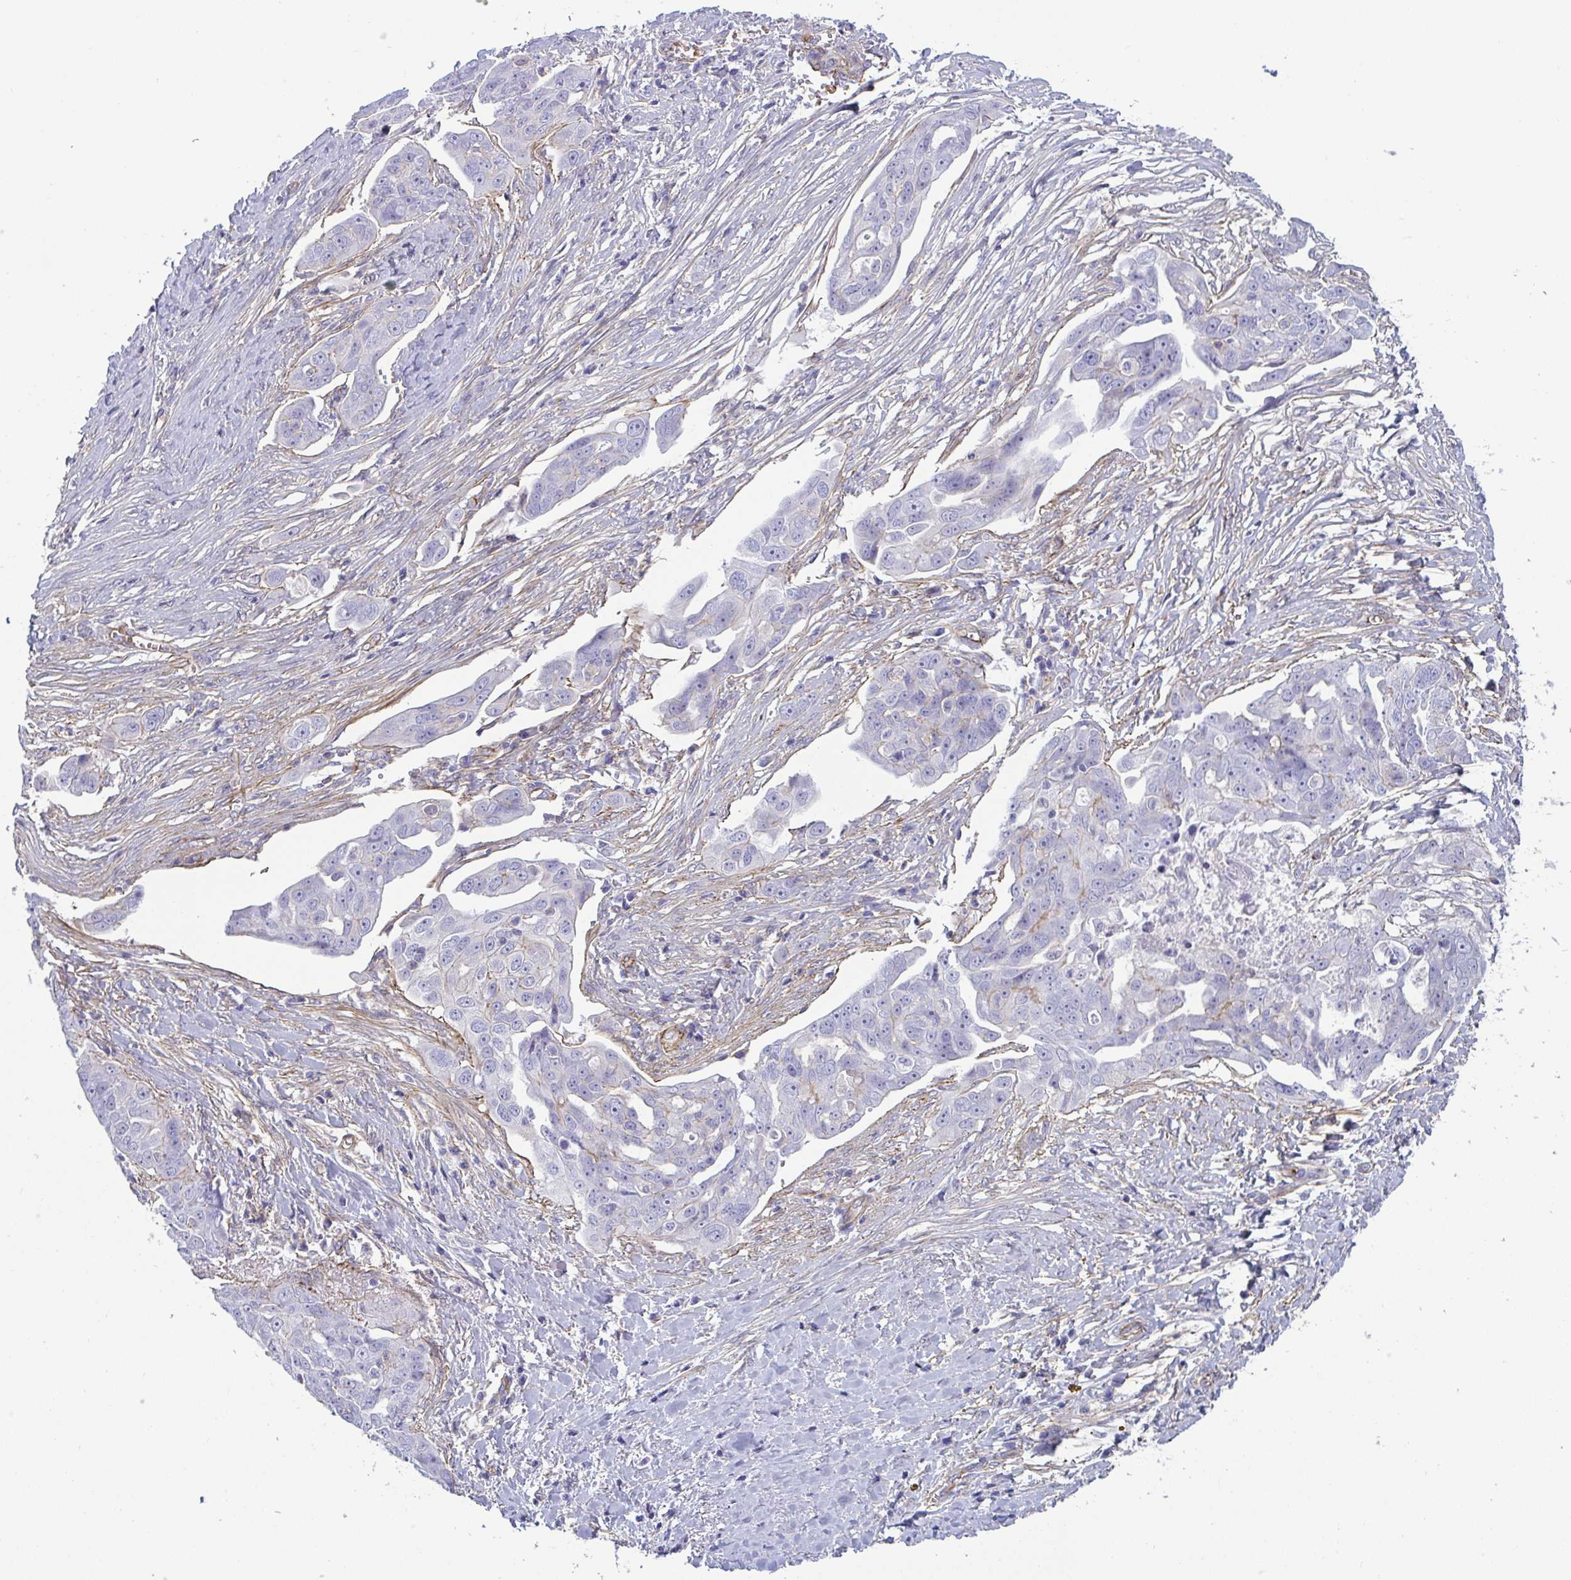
{"staining": {"intensity": "negative", "quantity": "none", "location": "none"}, "tissue": "ovarian cancer", "cell_type": "Tumor cells", "image_type": "cancer", "snomed": [{"axis": "morphology", "description": "Carcinoma, endometroid"}, {"axis": "topography", "description": "Ovary"}], "caption": "Human ovarian cancer (endometroid carcinoma) stained for a protein using immunohistochemistry exhibits no positivity in tumor cells.", "gene": "LIMA1", "patient": {"sex": "female", "age": 70}}